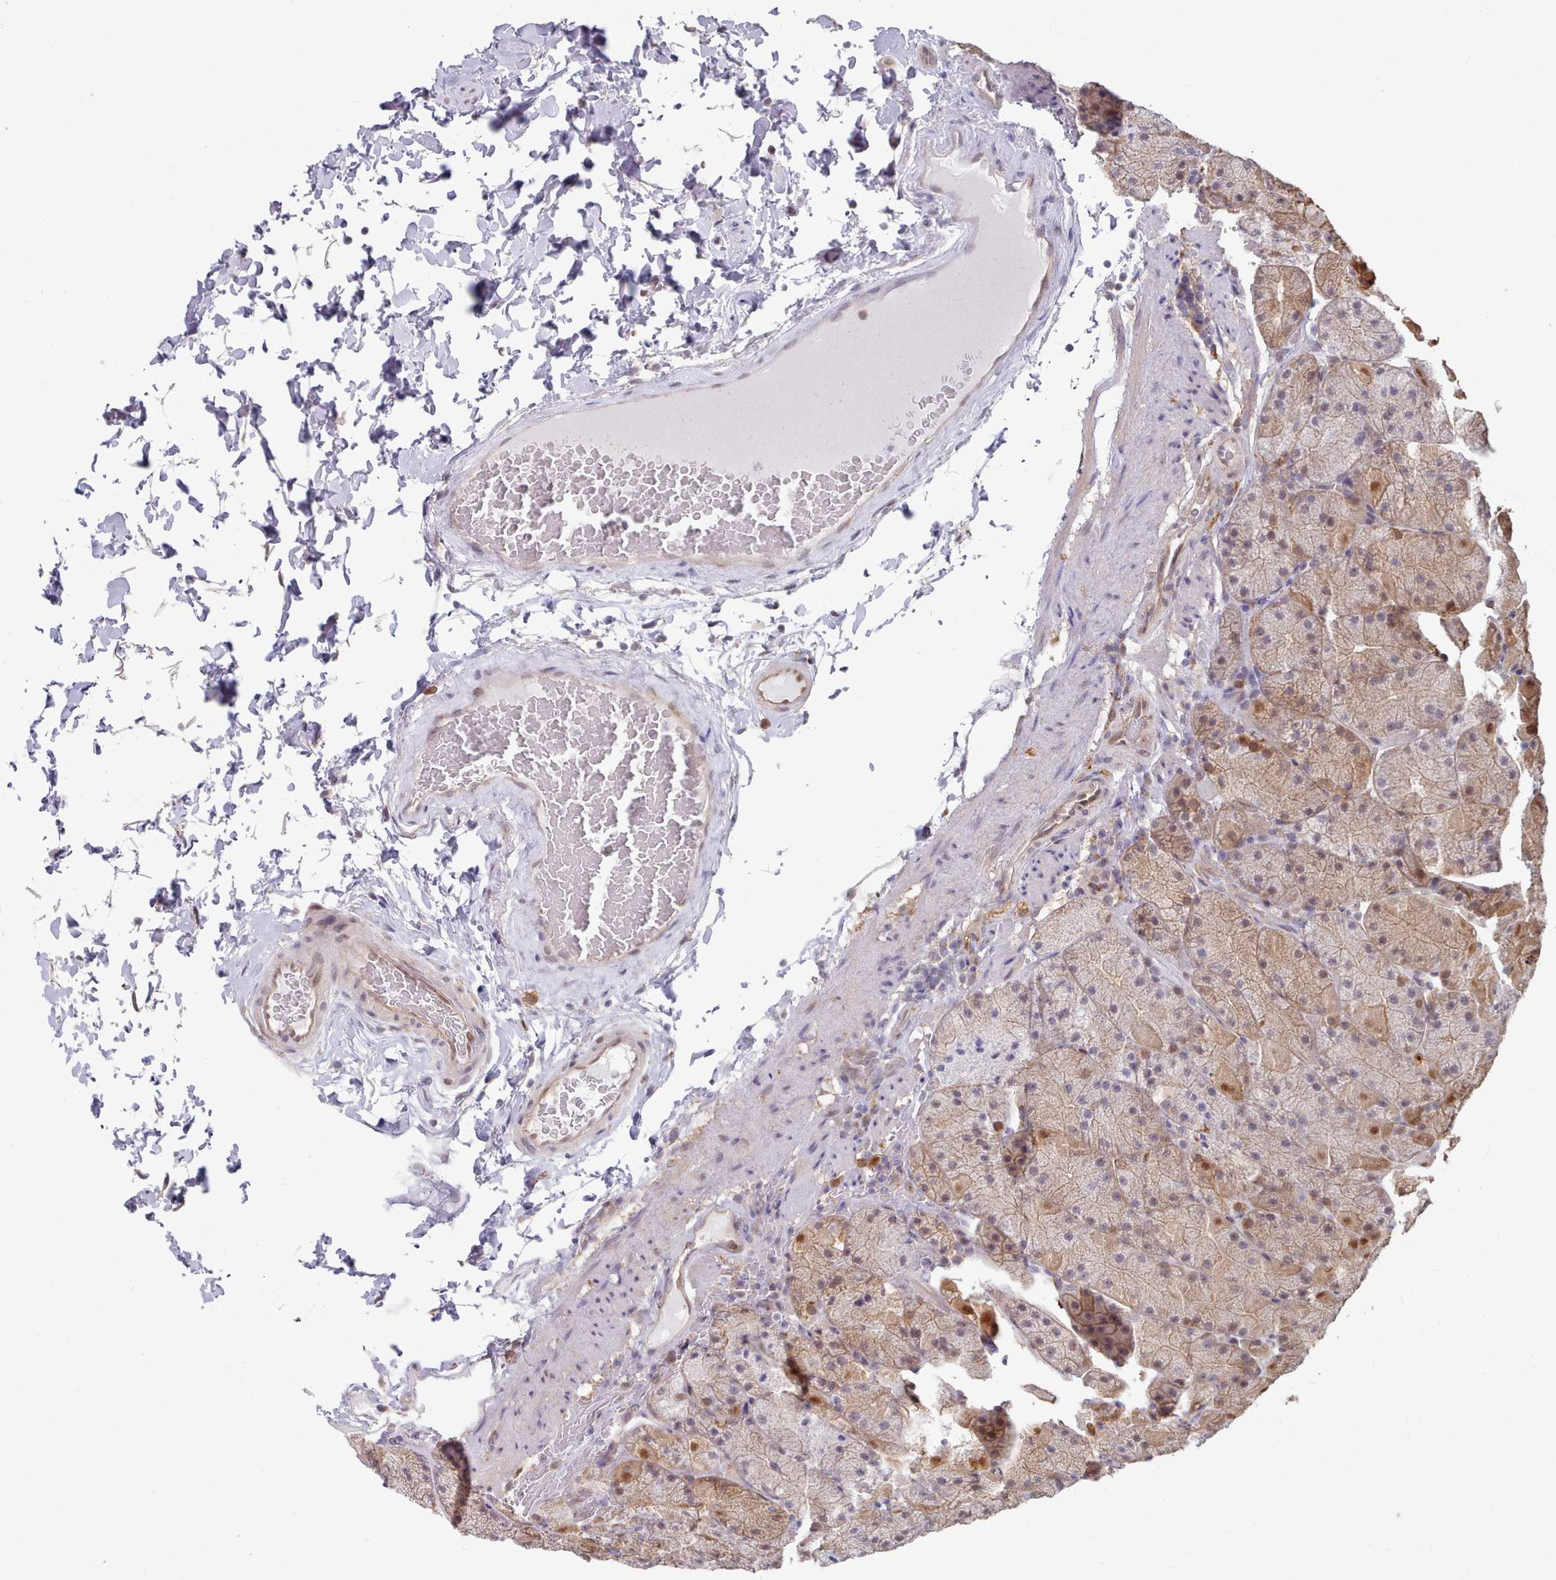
{"staining": {"intensity": "strong", "quantity": ">75%", "location": "cytoplasmic/membranous,nuclear"}, "tissue": "stomach", "cell_type": "Glandular cells", "image_type": "normal", "snomed": [{"axis": "morphology", "description": "Normal tissue, NOS"}, {"axis": "topography", "description": "Stomach, upper"}, {"axis": "topography", "description": "Stomach, lower"}], "caption": "About >75% of glandular cells in benign stomach demonstrate strong cytoplasmic/membranous,nuclear protein positivity as visualized by brown immunohistochemical staining.", "gene": "CES3", "patient": {"sex": "male", "age": 67}}